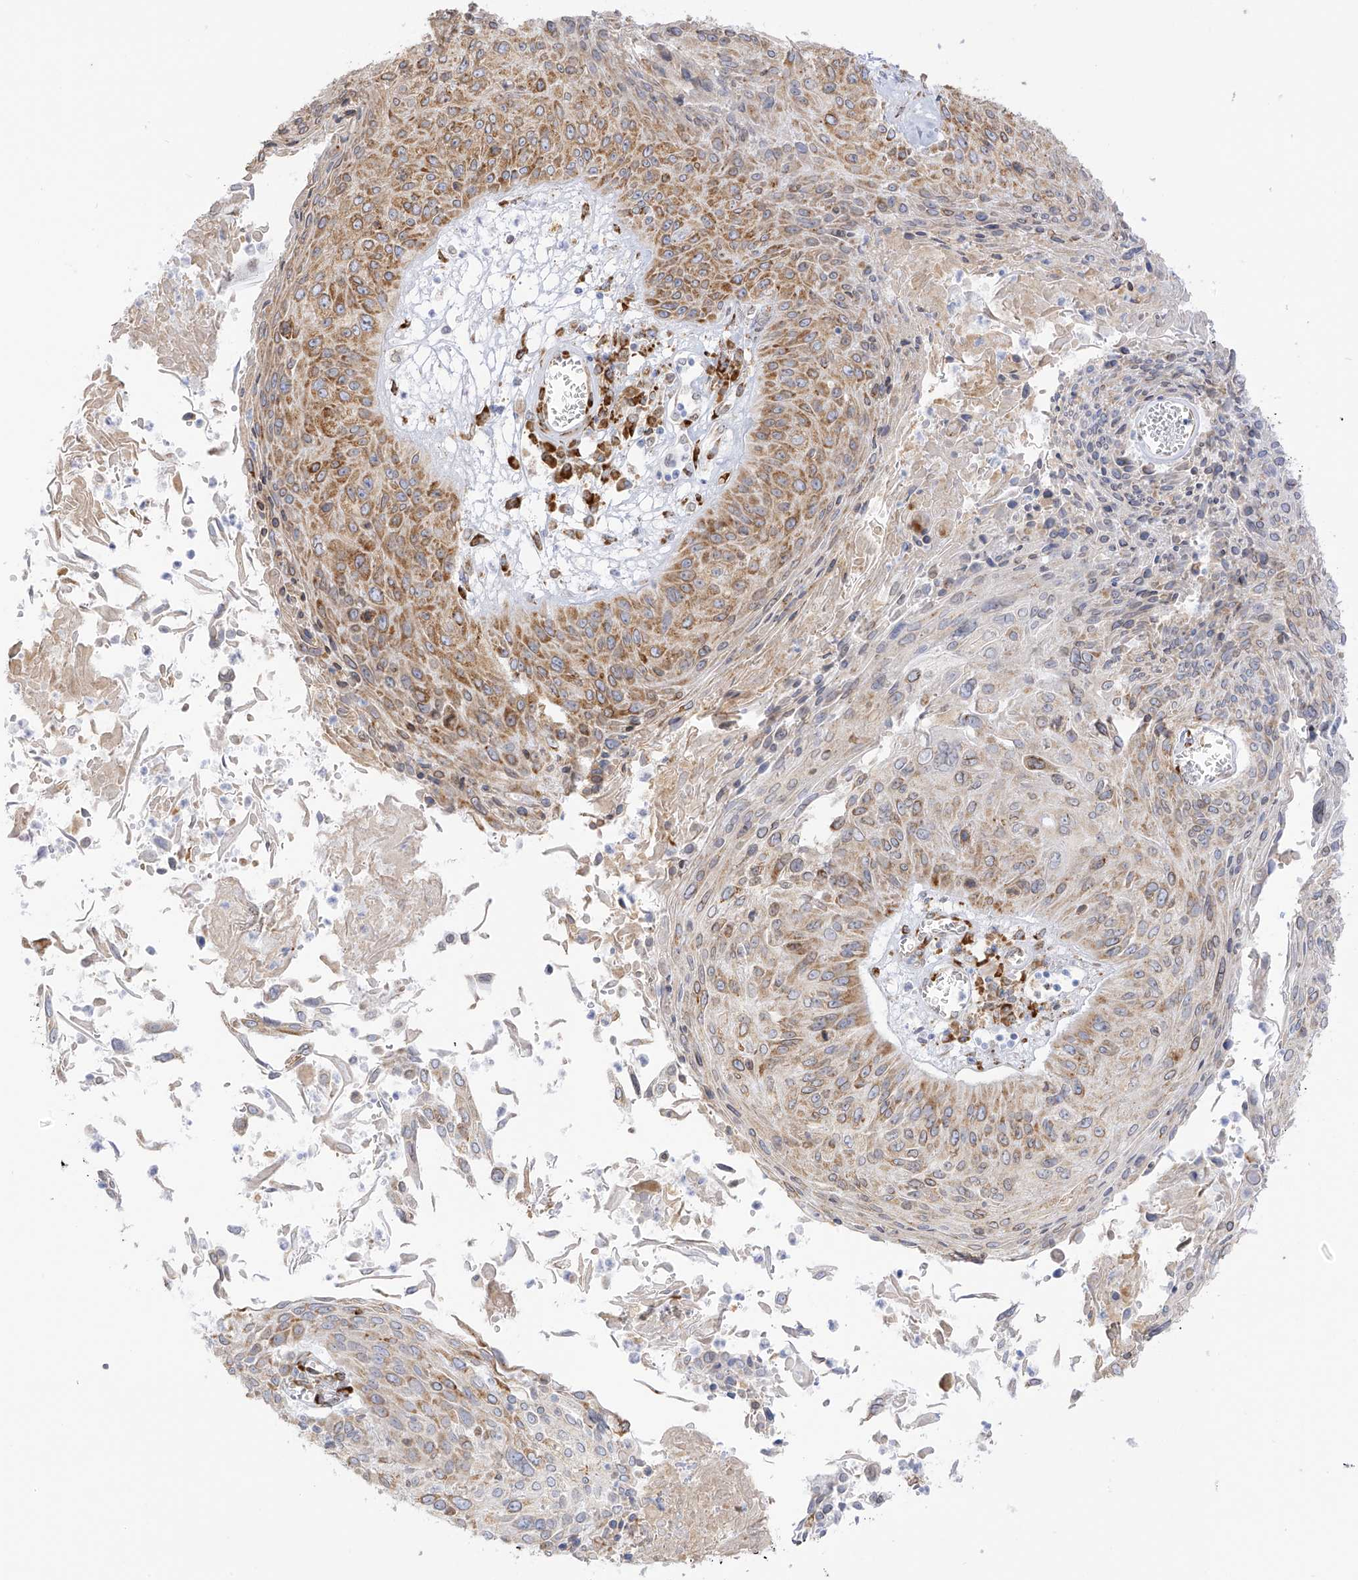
{"staining": {"intensity": "moderate", "quantity": "25%-75%", "location": "cytoplasmic/membranous"}, "tissue": "cervical cancer", "cell_type": "Tumor cells", "image_type": "cancer", "snomed": [{"axis": "morphology", "description": "Squamous cell carcinoma, NOS"}, {"axis": "topography", "description": "Cervix"}], "caption": "The histopathology image reveals staining of cervical cancer (squamous cell carcinoma), revealing moderate cytoplasmic/membranous protein positivity (brown color) within tumor cells. (DAB (3,3'-diaminobenzidine) = brown stain, brightfield microscopy at high magnification).", "gene": "LRRC59", "patient": {"sex": "female", "age": 51}}